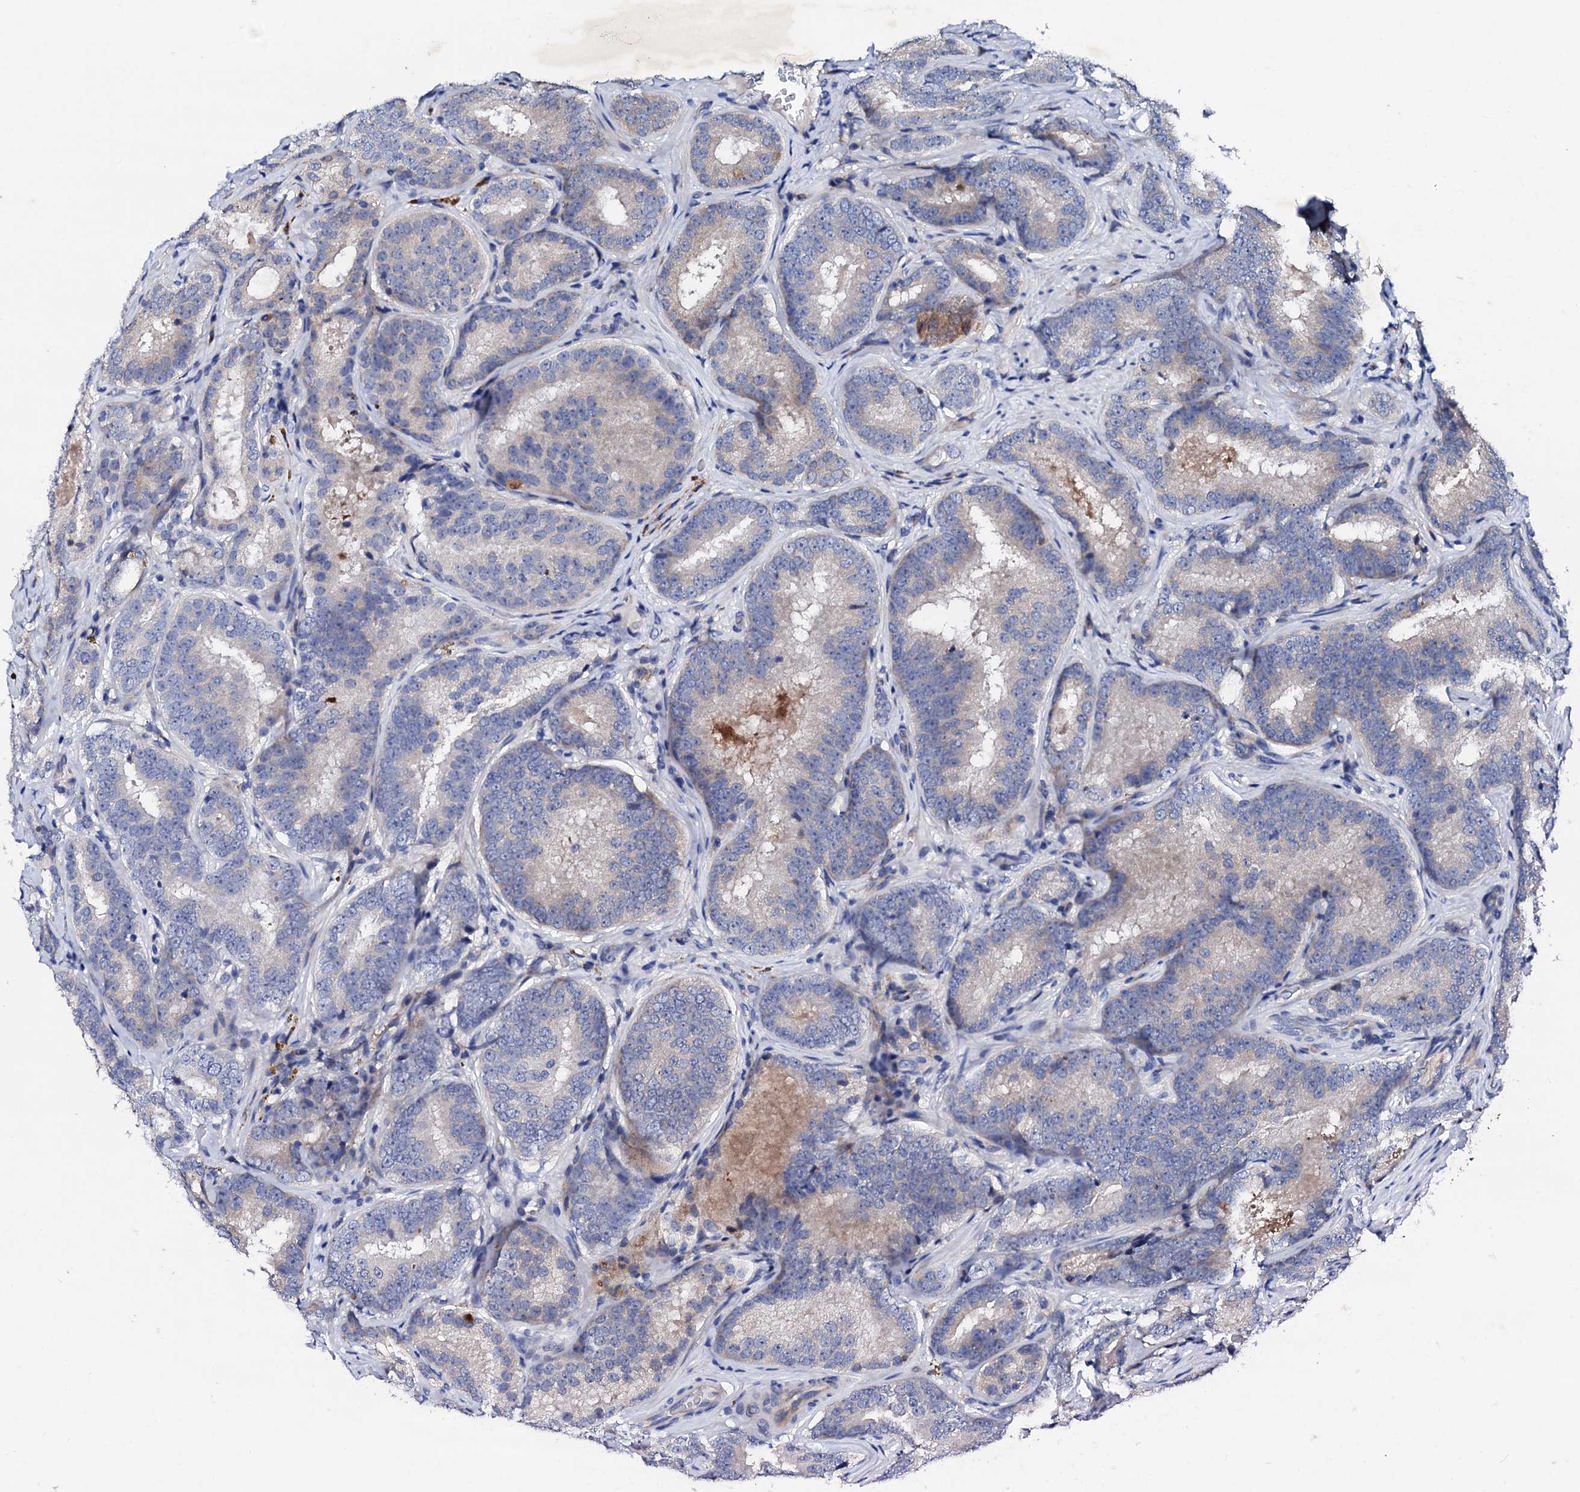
{"staining": {"intensity": "negative", "quantity": "none", "location": "none"}, "tissue": "prostate cancer", "cell_type": "Tumor cells", "image_type": "cancer", "snomed": [{"axis": "morphology", "description": "Adenocarcinoma, High grade"}, {"axis": "topography", "description": "Prostate"}], "caption": "Immunohistochemistry (IHC) of high-grade adenocarcinoma (prostate) displays no staining in tumor cells.", "gene": "TRDN", "patient": {"sex": "male", "age": 57}}